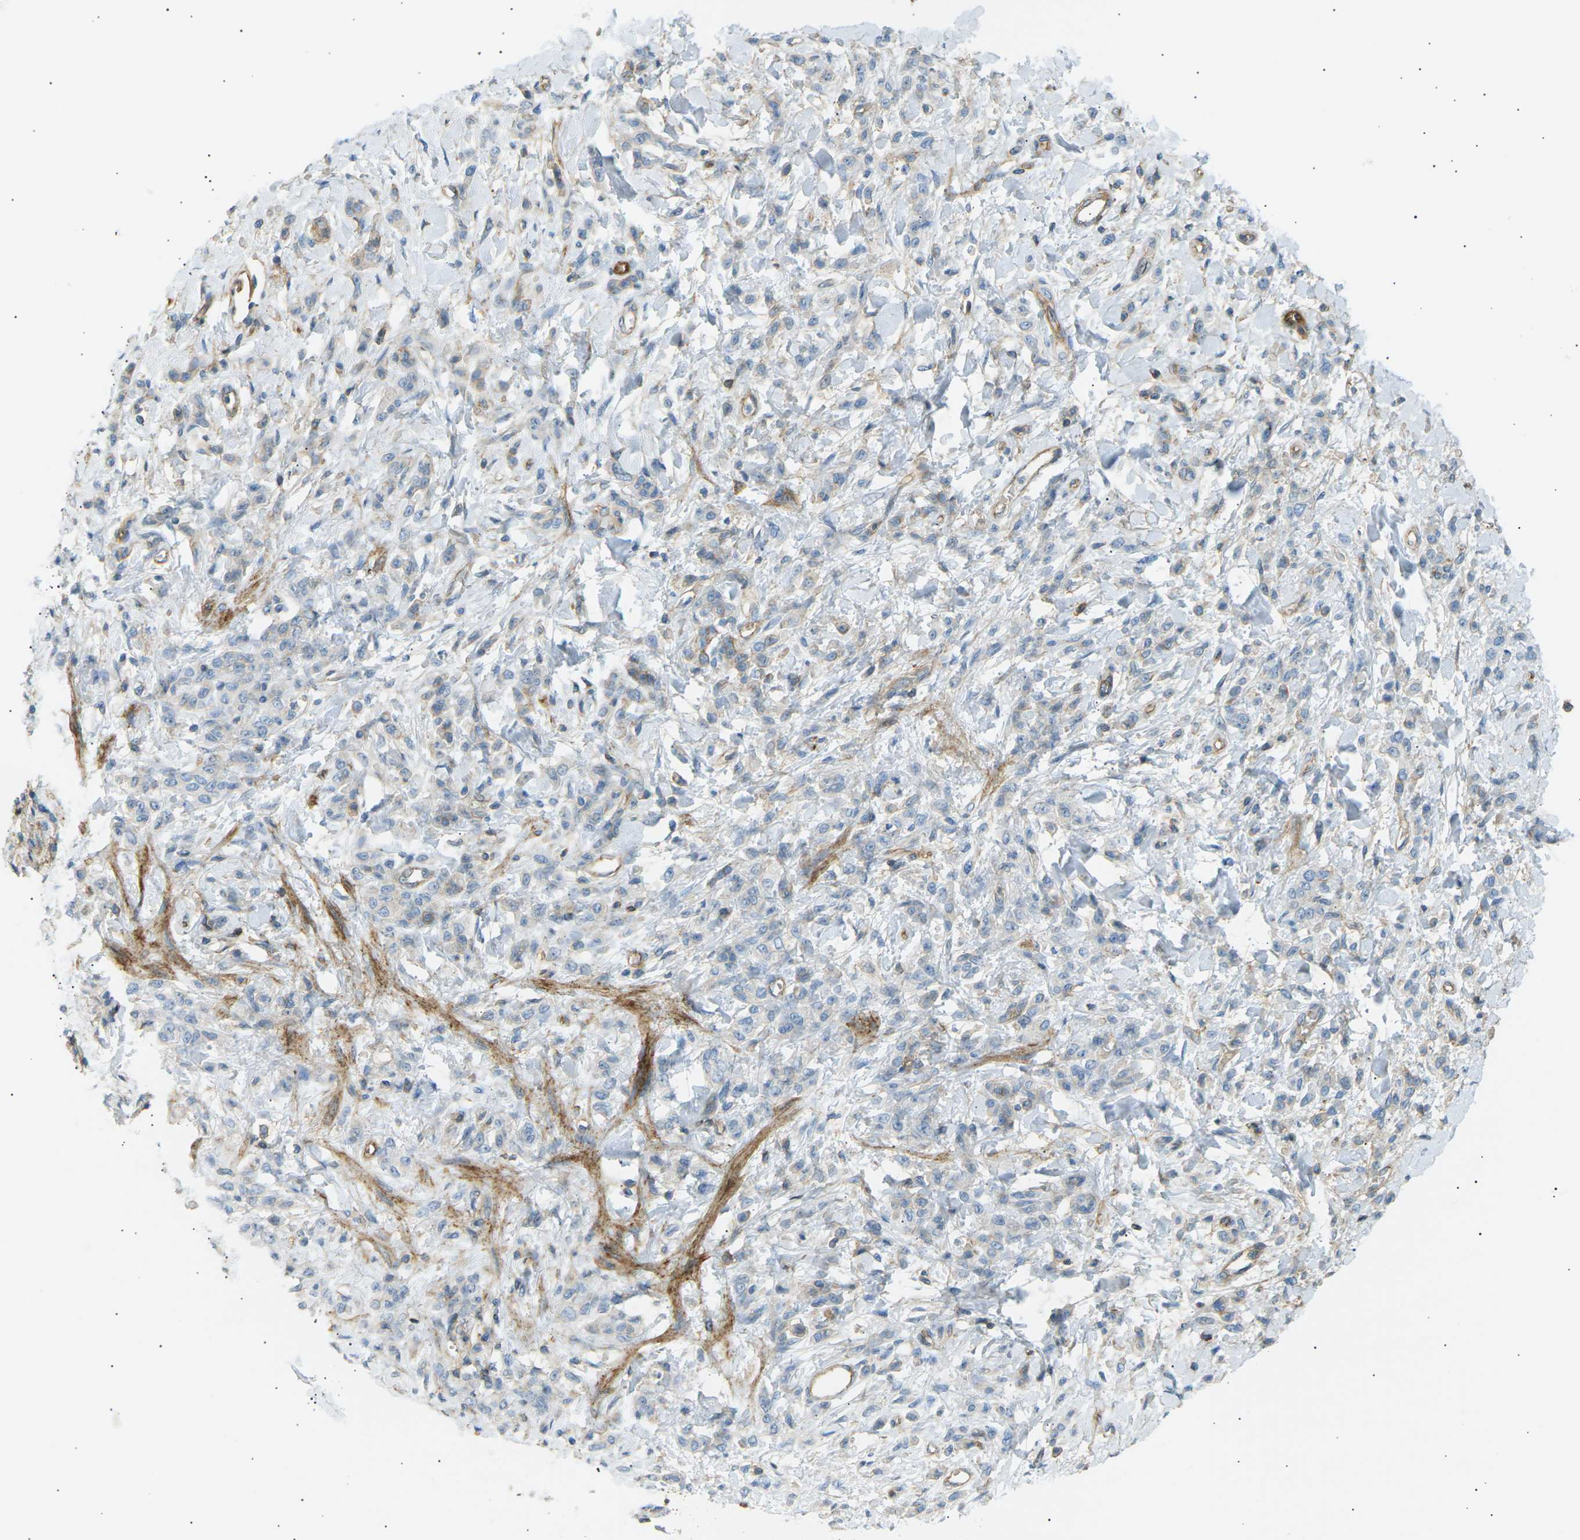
{"staining": {"intensity": "weak", "quantity": "<25%", "location": "cytoplasmic/membranous"}, "tissue": "stomach cancer", "cell_type": "Tumor cells", "image_type": "cancer", "snomed": [{"axis": "morphology", "description": "Normal tissue, NOS"}, {"axis": "morphology", "description": "Adenocarcinoma, NOS"}, {"axis": "topography", "description": "Stomach"}], "caption": "Photomicrograph shows no protein expression in tumor cells of stomach cancer (adenocarcinoma) tissue.", "gene": "ATP2B4", "patient": {"sex": "male", "age": 82}}